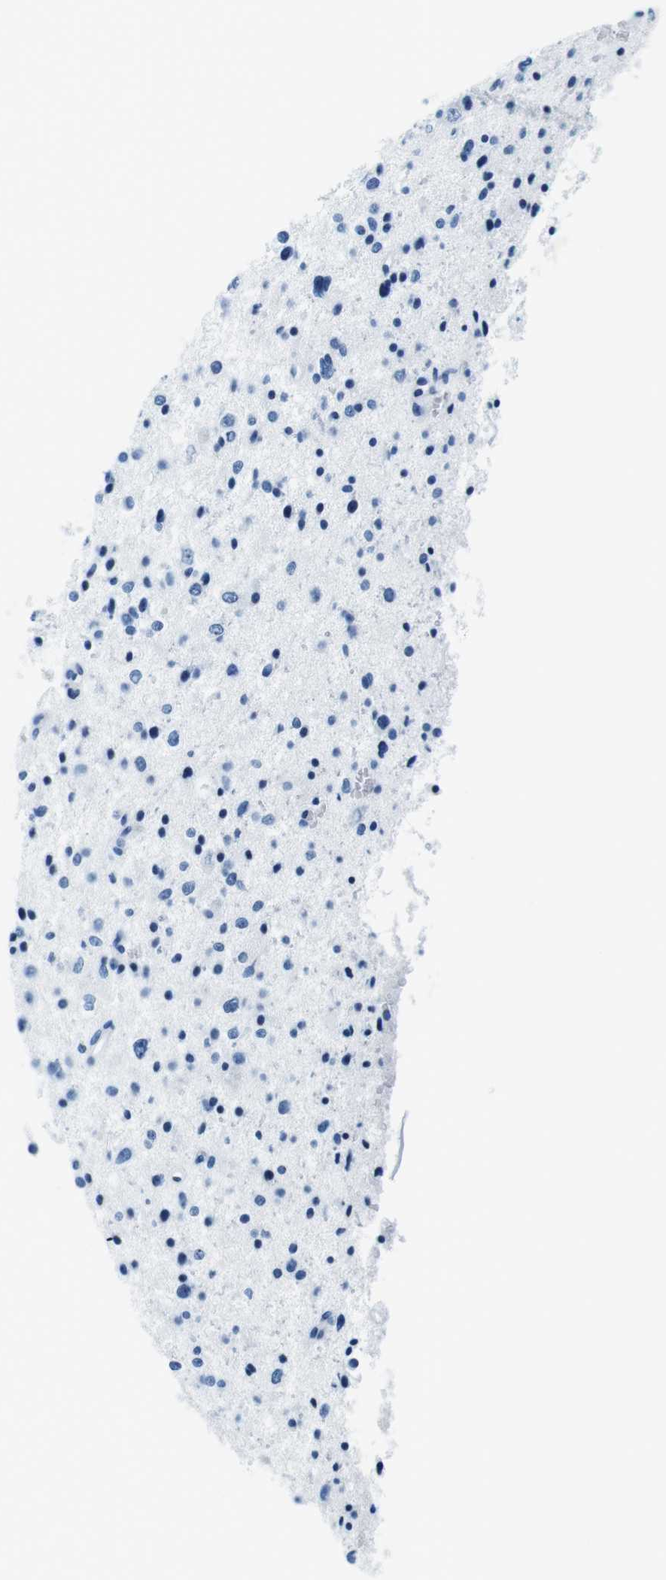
{"staining": {"intensity": "negative", "quantity": "none", "location": "none"}, "tissue": "glioma", "cell_type": "Tumor cells", "image_type": "cancer", "snomed": [{"axis": "morphology", "description": "Glioma, malignant, Low grade"}, {"axis": "topography", "description": "Brain"}], "caption": "Glioma was stained to show a protein in brown. There is no significant positivity in tumor cells.", "gene": "ELANE", "patient": {"sex": "female", "age": 37}}